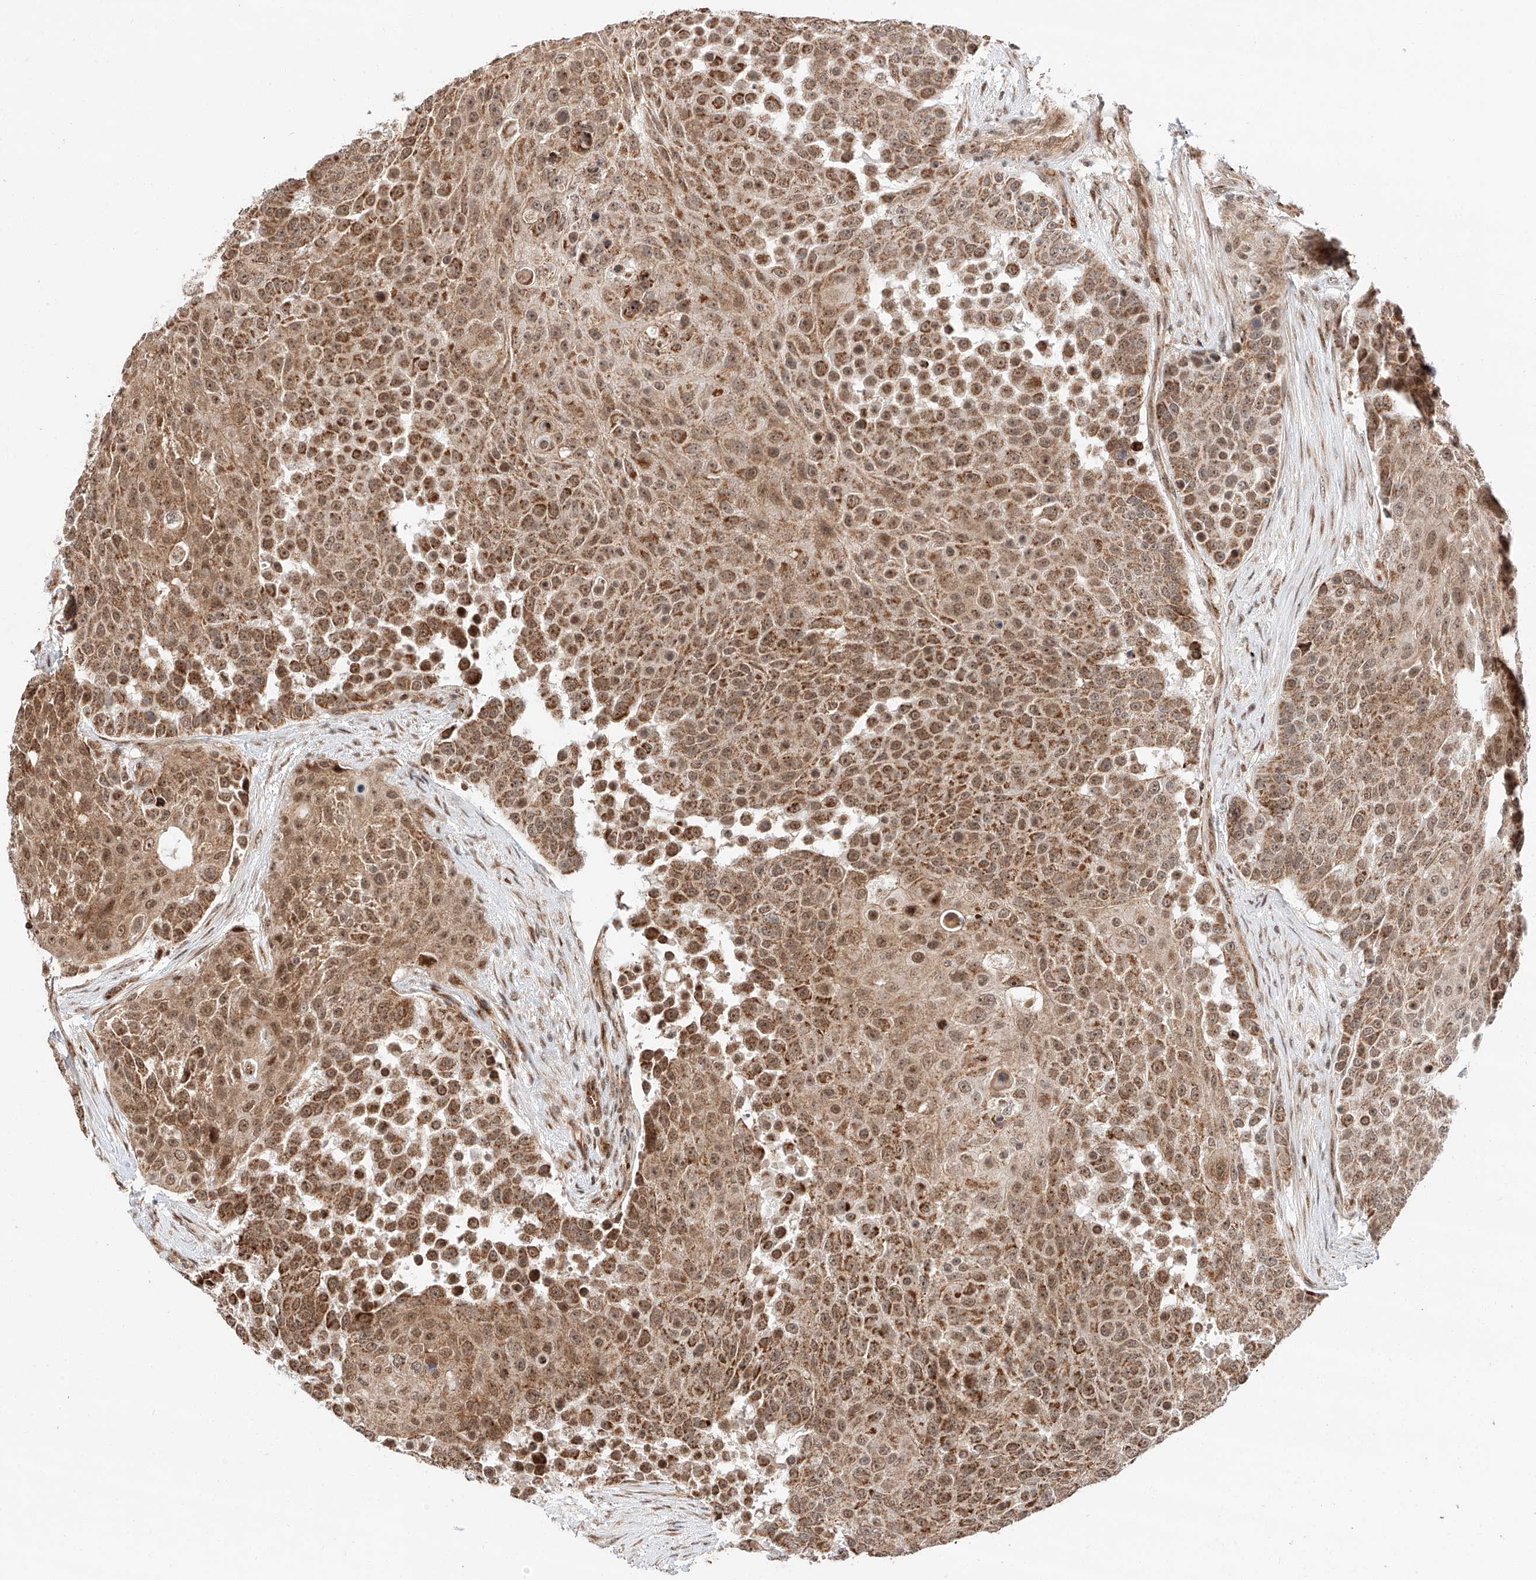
{"staining": {"intensity": "moderate", "quantity": ">75%", "location": "cytoplasmic/membranous,nuclear"}, "tissue": "urothelial cancer", "cell_type": "Tumor cells", "image_type": "cancer", "snomed": [{"axis": "morphology", "description": "Urothelial carcinoma, High grade"}, {"axis": "topography", "description": "Urinary bladder"}], "caption": "Urothelial cancer was stained to show a protein in brown. There is medium levels of moderate cytoplasmic/membranous and nuclear staining in about >75% of tumor cells. The protein is stained brown, and the nuclei are stained in blue (DAB (3,3'-diaminobenzidine) IHC with brightfield microscopy, high magnification).", "gene": "THTPA", "patient": {"sex": "female", "age": 63}}